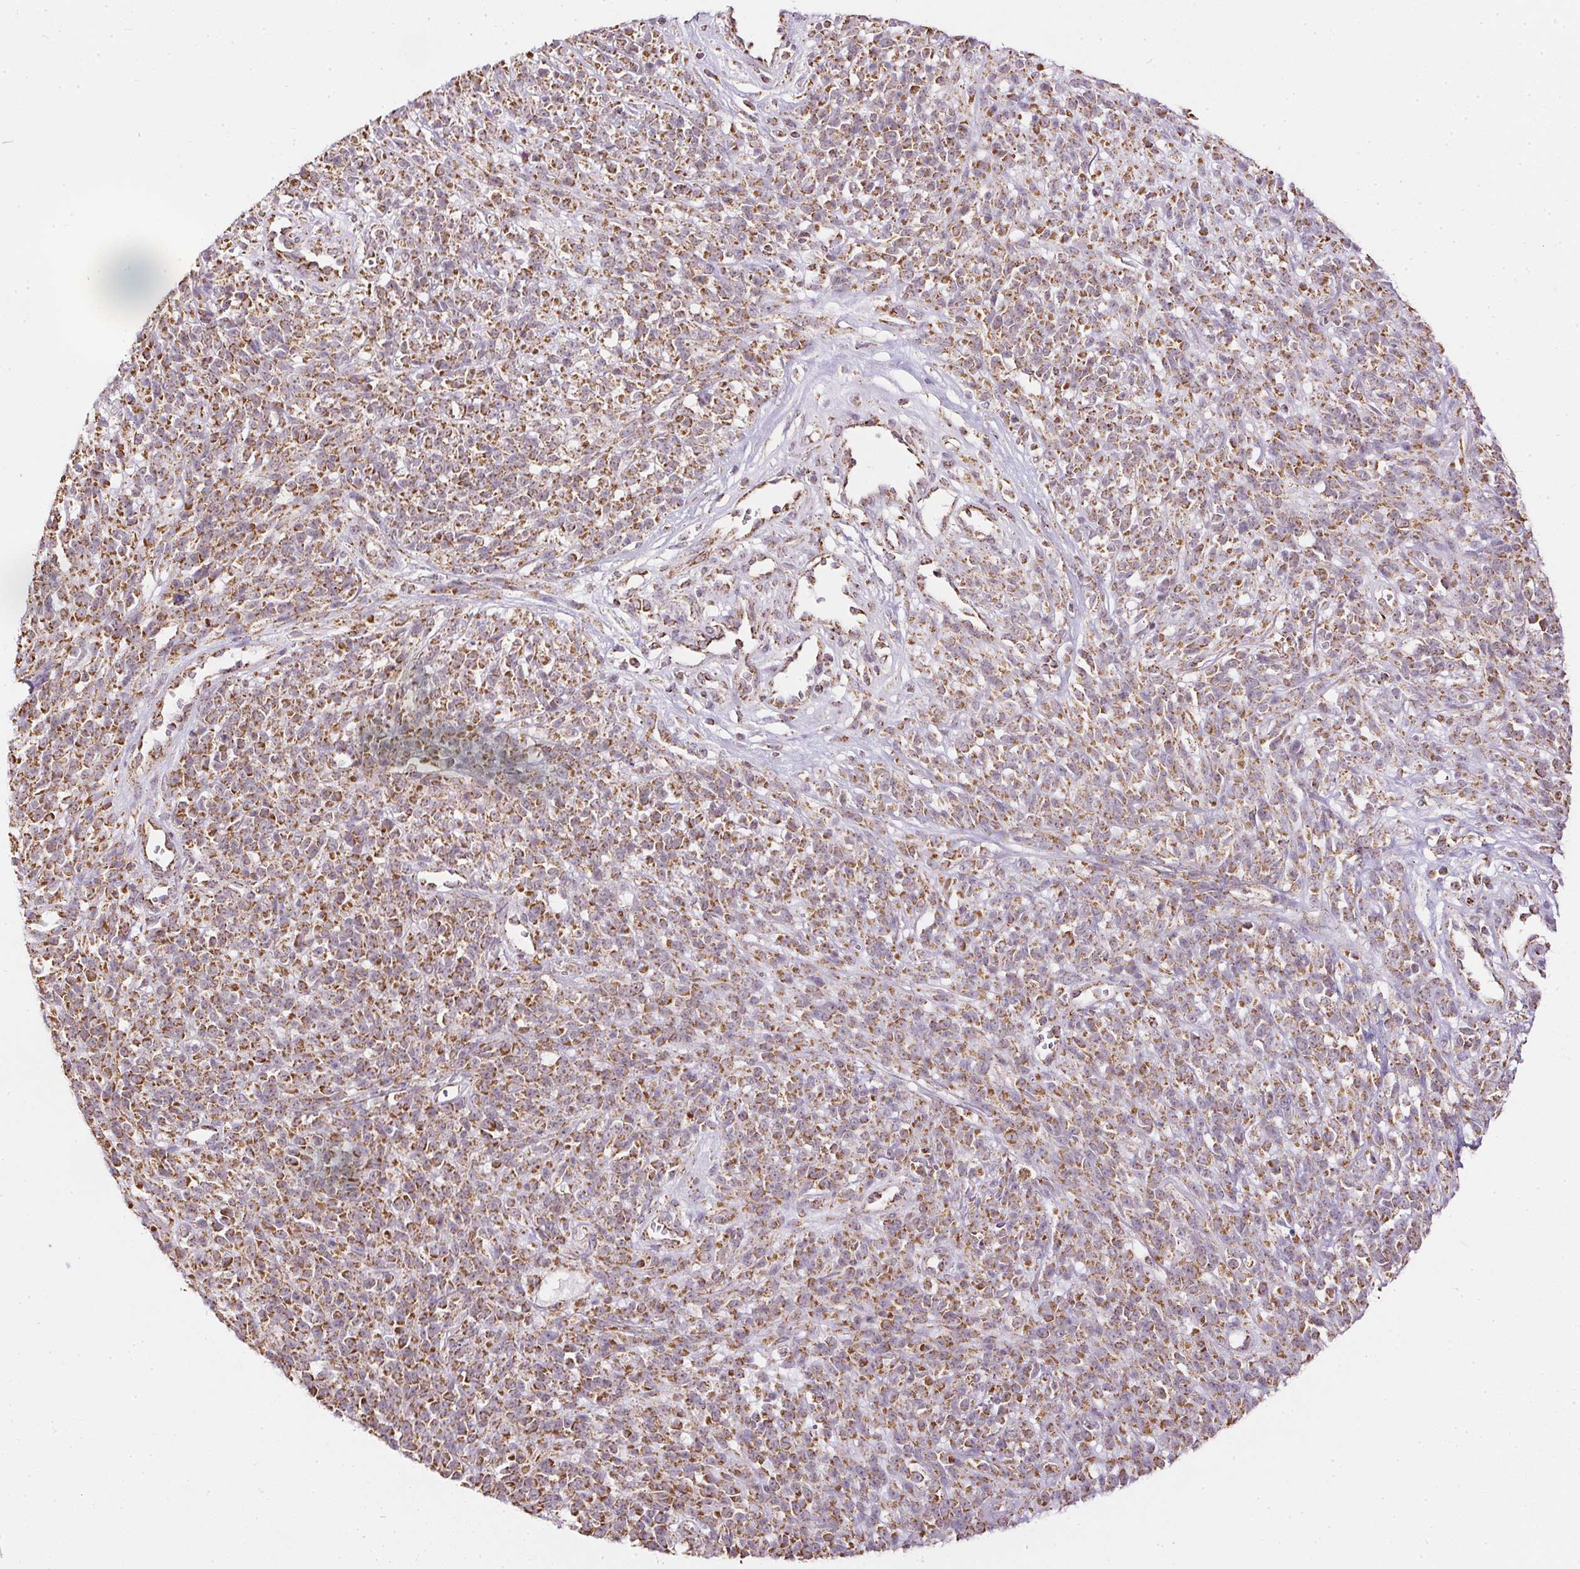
{"staining": {"intensity": "moderate", "quantity": ">75%", "location": "cytoplasmic/membranous"}, "tissue": "melanoma", "cell_type": "Tumor cells", "image_type": "cancer", "snomed": [{"axis": "morphology", "description": "Malignant melanoma, NOS"}, {"axis": "topography", "description": "Skin"}, {"axis": "topography", "description": "Skin of trunk"}], "caption": "IHC of malignant melanoma reveals medium levels of moderate cytoplasmic/membranous positivity in approximately >75% of tumor cells.", "gene": "MAPK11", "patient": {"sex": "male", "age": 74}}